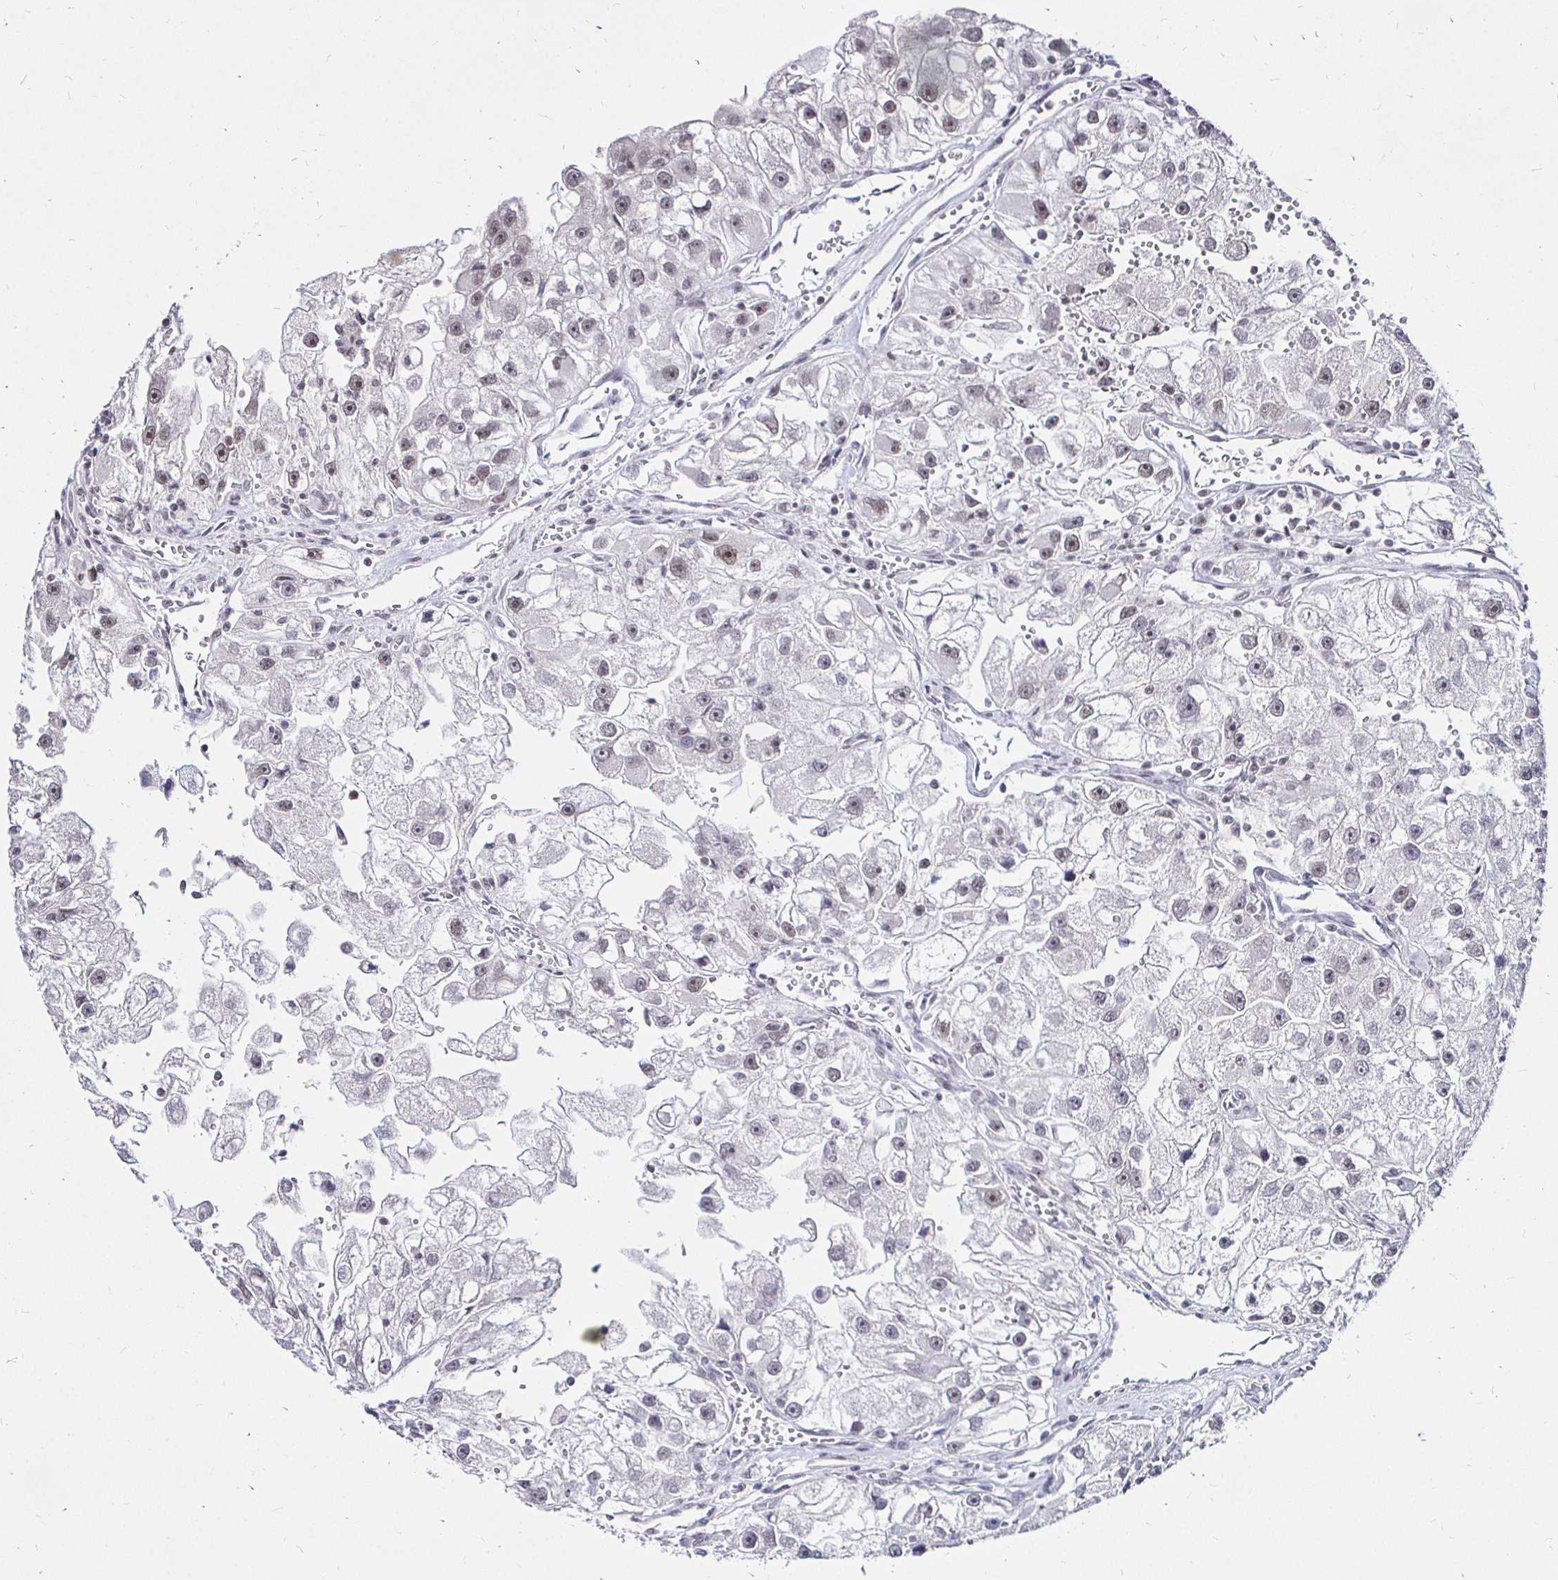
{"staining": {"intensity": "weak", "quantity": "<25%", "location": "nuclear"}, "tissue": "renal cancer", "cell_type": "Tumor cells", "image_type": "cancer", "snomed": [{"axis": "morphology", "description": "Adenocarcinoma, NOS"}, {"axis": "topography", "description": "Kidney"}], "caption": "A micrograph of renal adenocarcinoma stained for a protein exhibits no brown staining in tumor cells.", "gene": "SIN3A", "patient": {"sex": "male", "age": 63}}